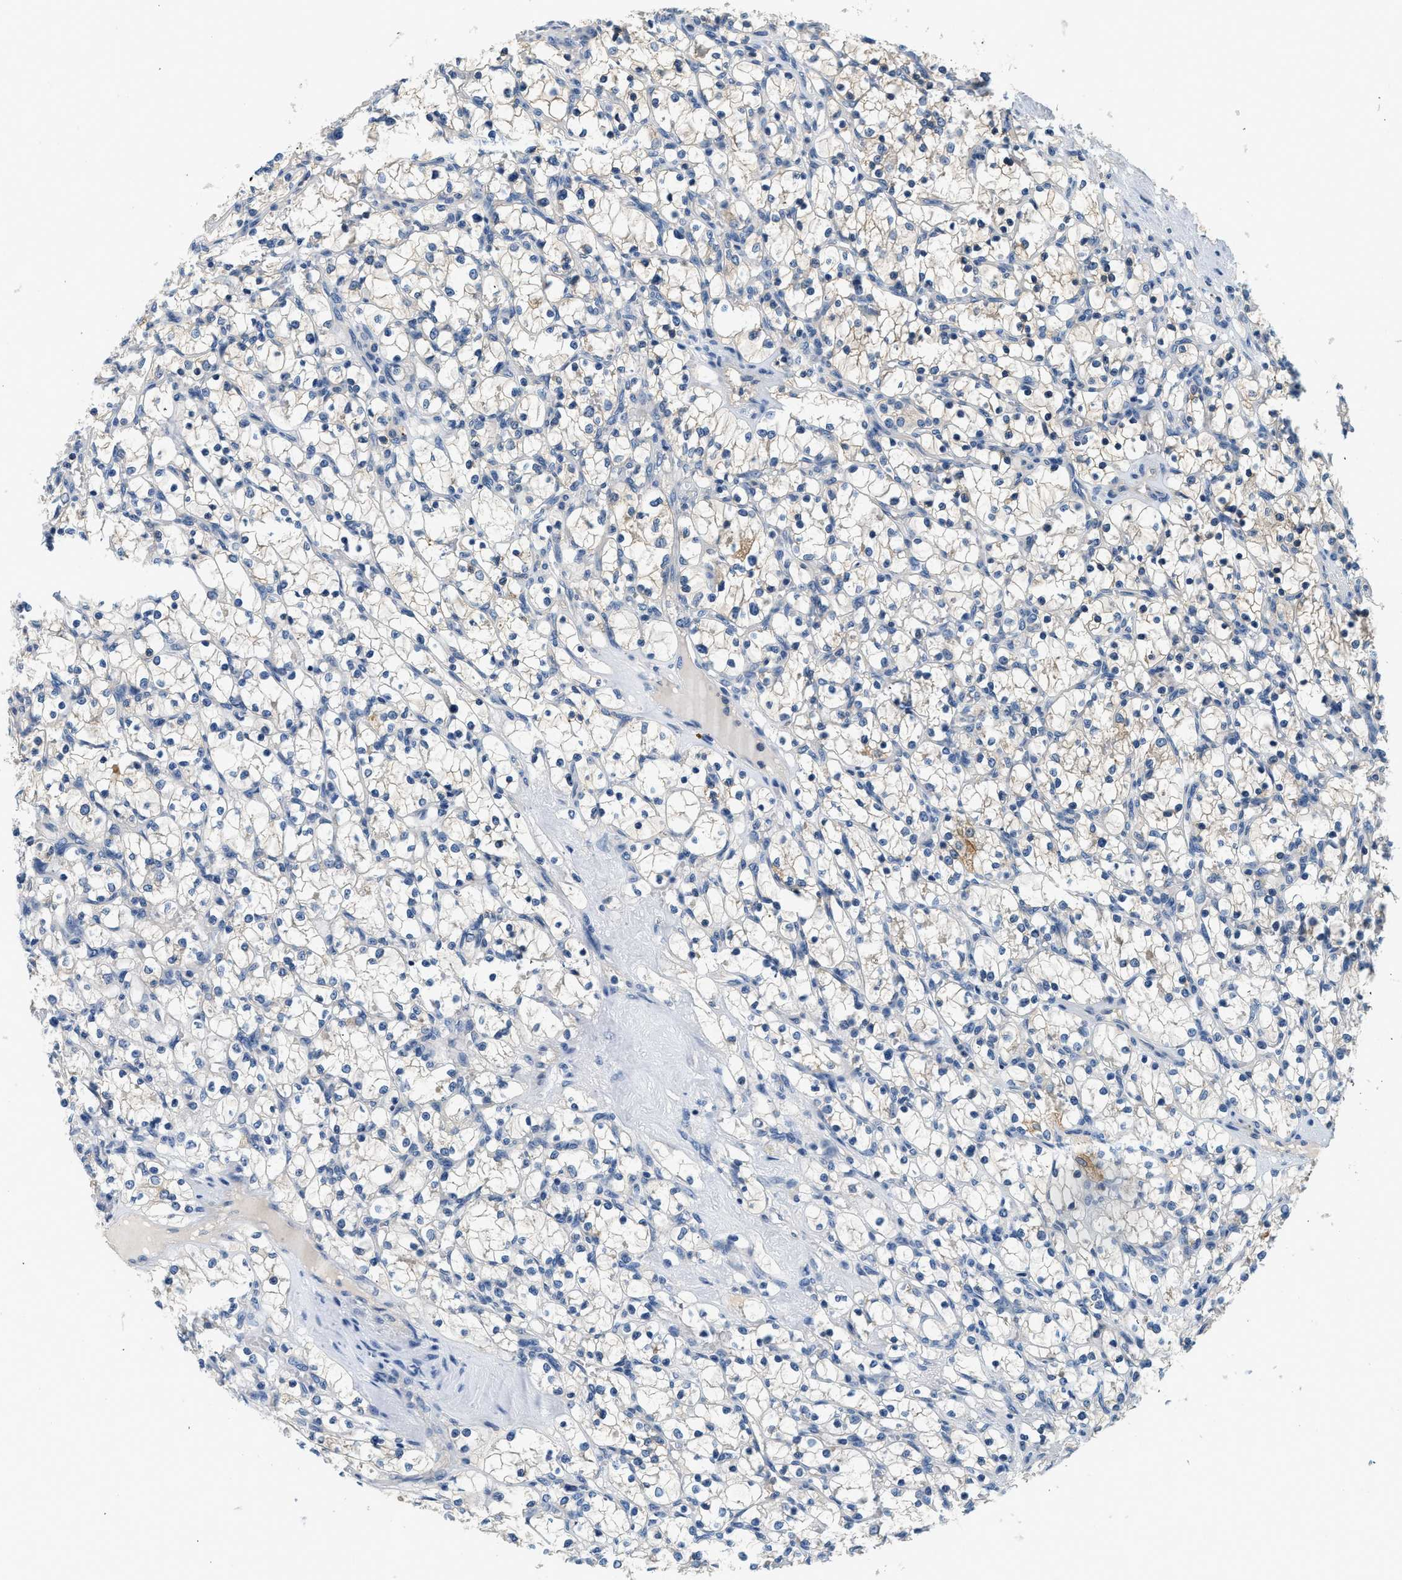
{"staining": {"intensity": "negative", "quantity": "none", "location": "none"}, "tissue": "renal cancer", "cell_type": "Tumor cells", "image_type": "cancer", "snomed": [{"axis": "morphology", "description": "Adenocarcinoma, NOS"}, {"axis": "topography", "description": "Kidney"}], "caption": "IHC image of neoplastic tissue: human renal cancer stained with DAB (3,3'-diaminobenzidine) exhibits no significant protein positivity in tumor cells.", "gene": "SLC35E1", "patient": {"sex": "female", "age": 69}}